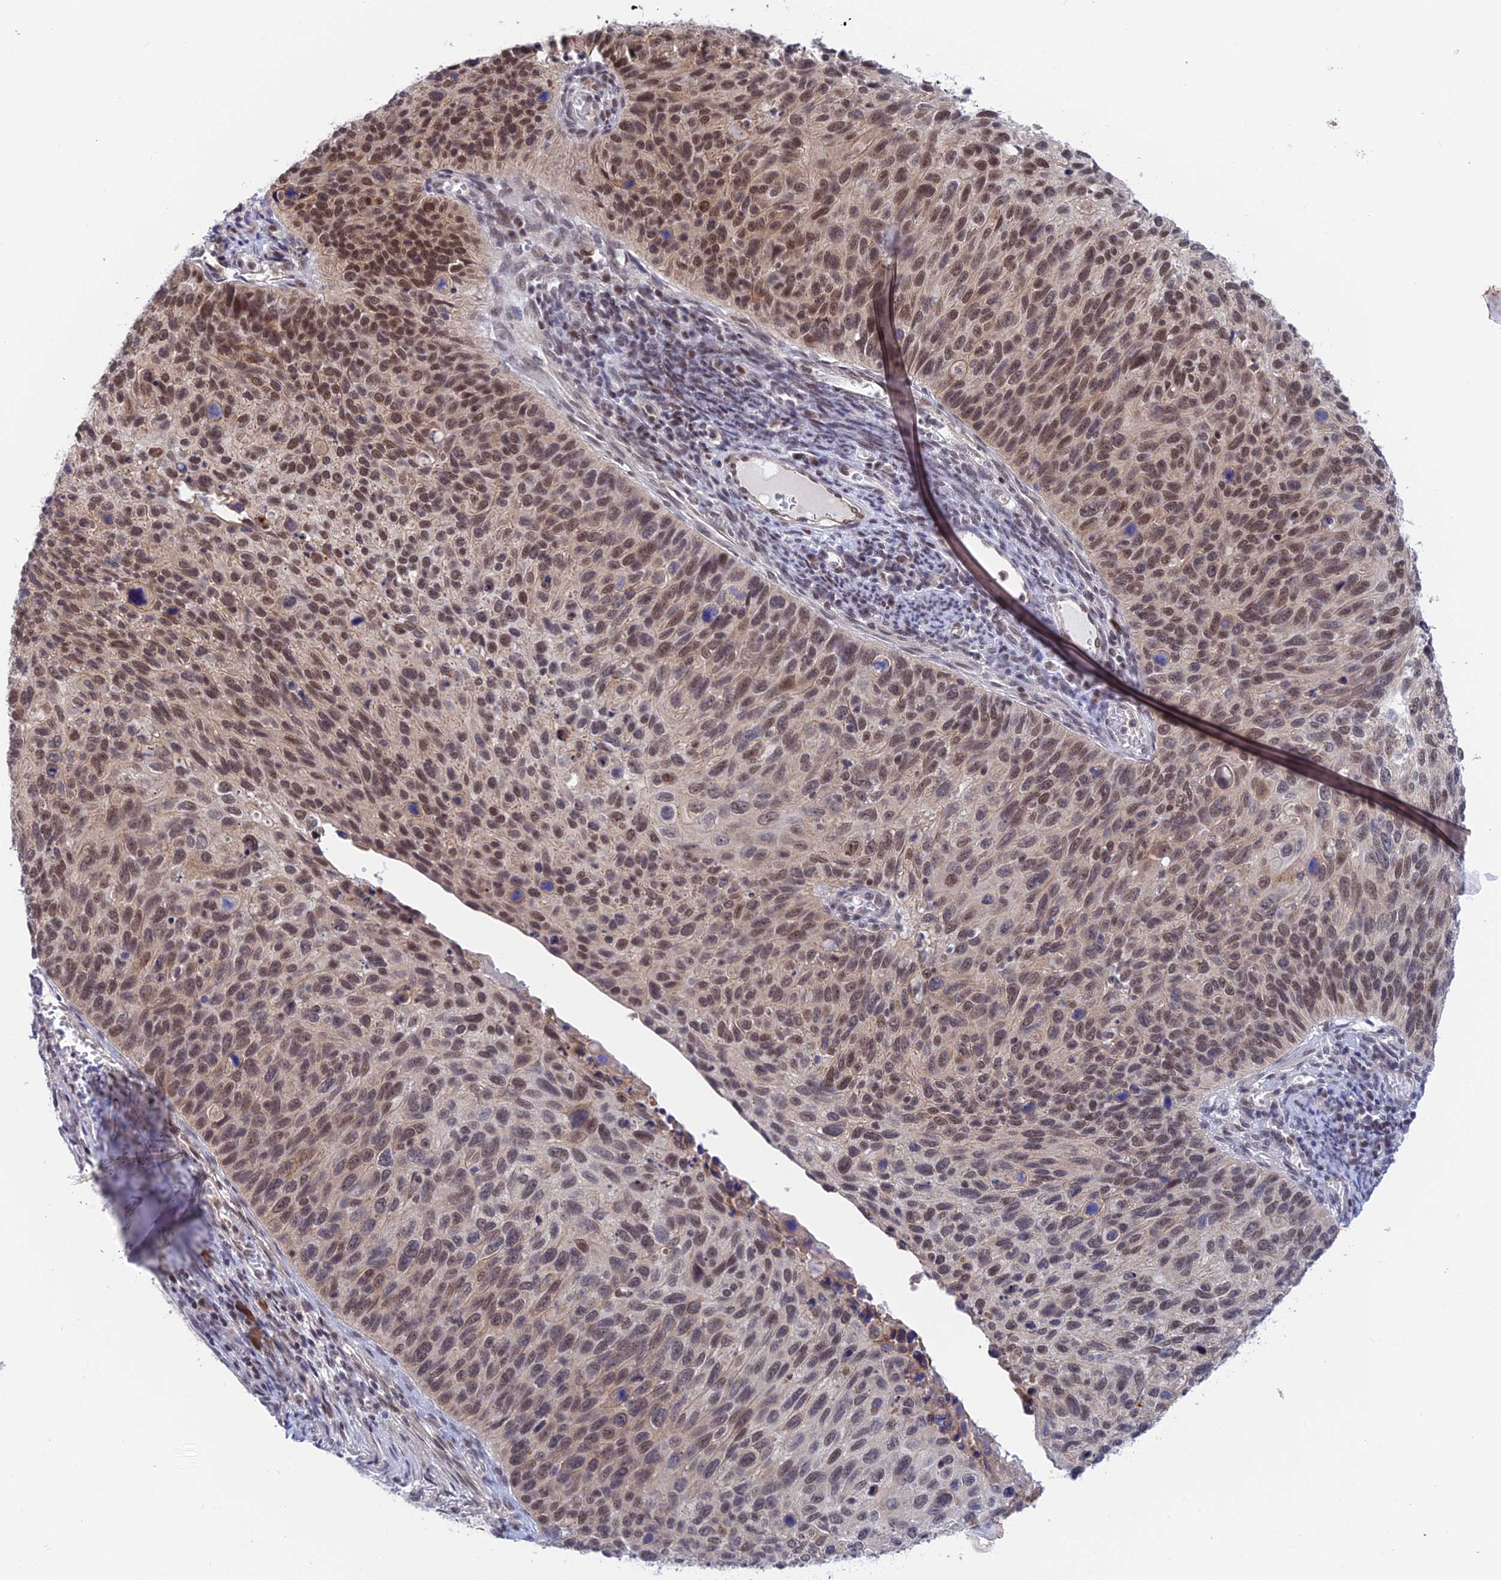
{"staining": {"intensity": "moderate", "quantity": ">75%", "location": "nuclear"}, "tissue": "cervical cancer", "cell_type": "Tumor cells", "image_type": "cancer", "snomed": [{"axis": "morphology", "description": "Squamous cell carcinoma, NOS"}, {"axis": "topography", "description": "Cervix"}], "caption": "This micrograph demonstrates squamous cell carcinoma (cervical) stained with IHC to label a protein in brown. The nuclear of tumor cells show moderate positivity for the protein. Nuclei are counter-stained blue.", "gene": "TCEA1", "patient": {"sex": "female", "age": 70}}